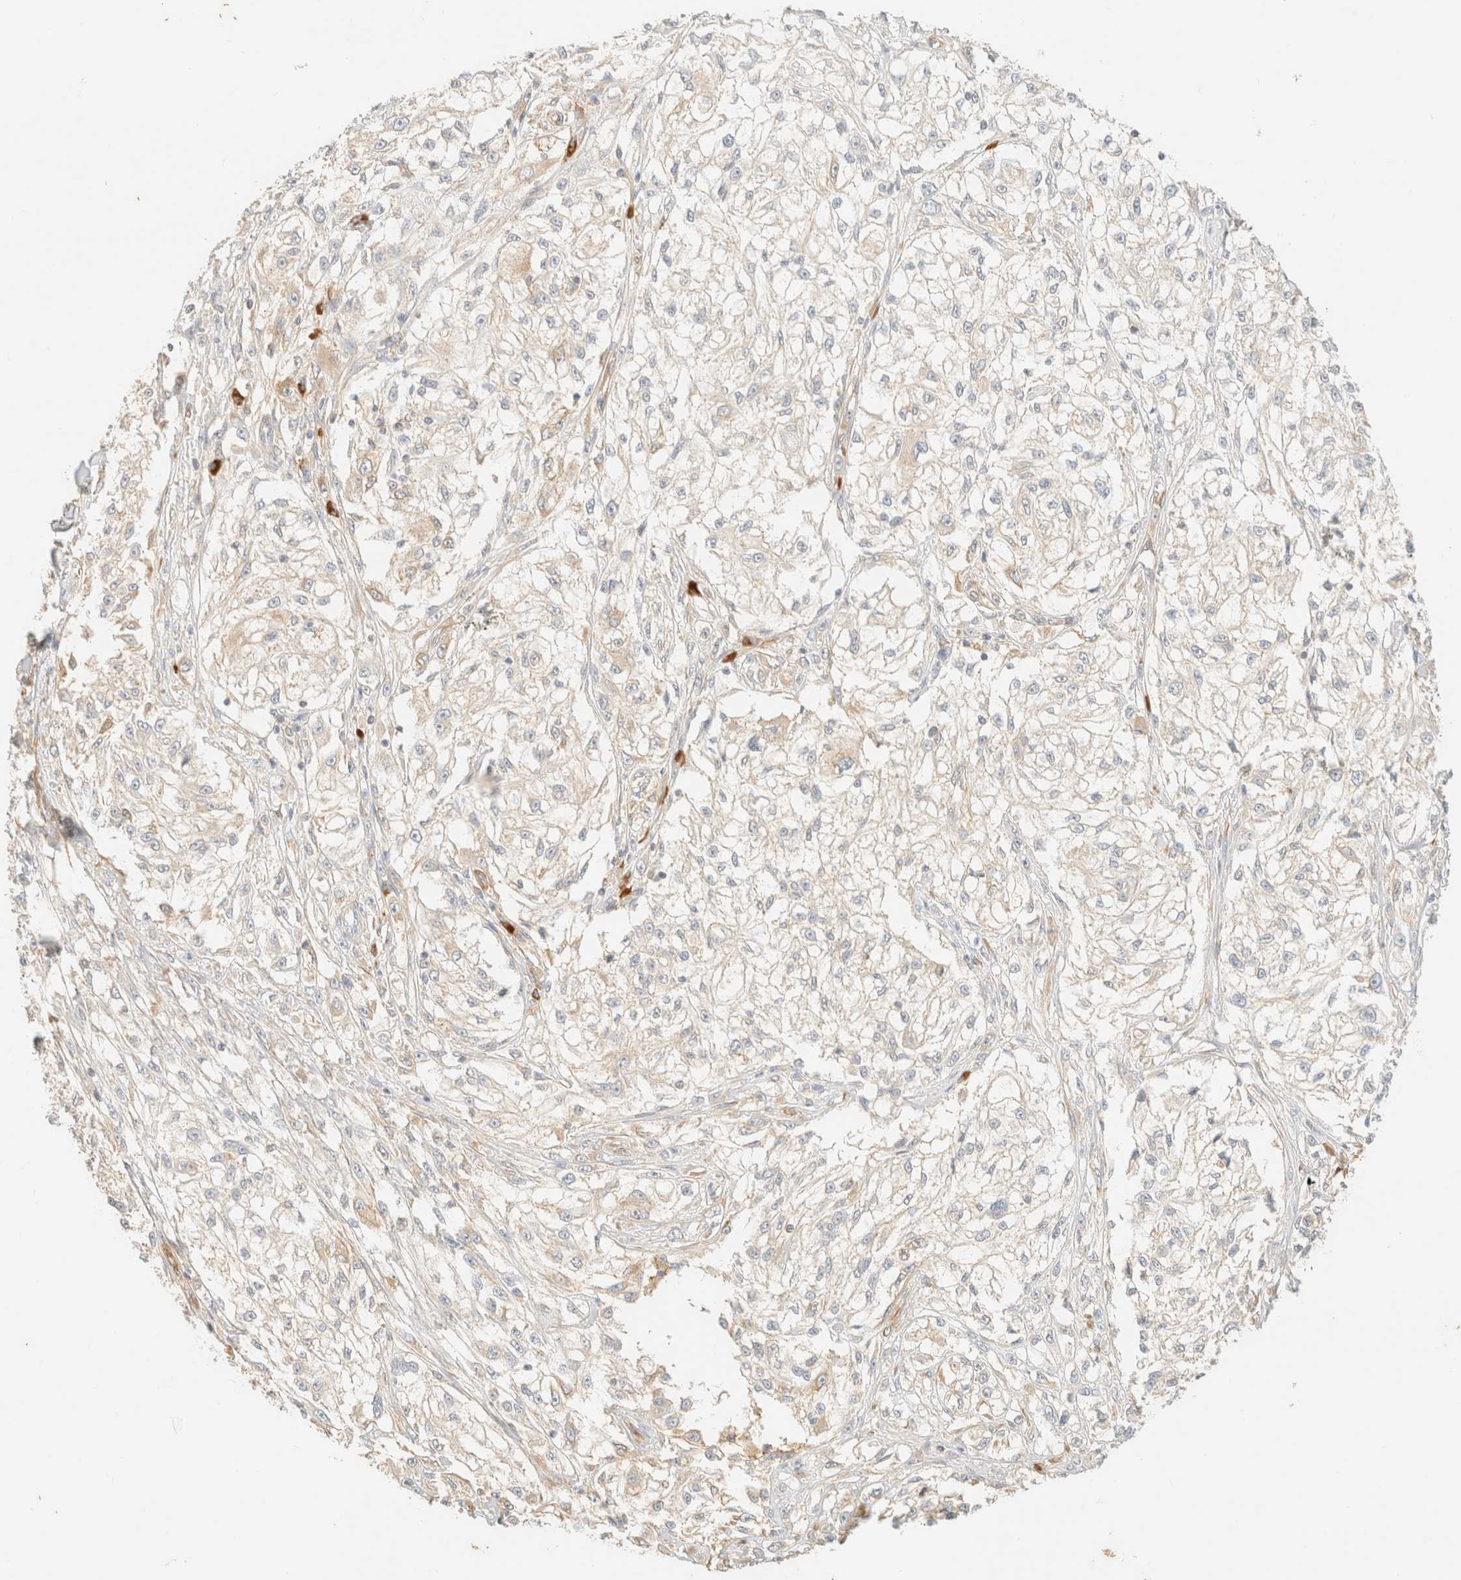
{"staining": {"intensity": "negative", "quantity": "none", "location": "none"}, "tissue": "melanoma", "cell_type": "Tumor cells", "image_type": "cancer", "snomed": [{"axis": "morphology", "description": "Malignant melanoma, NOS"}, {"axis": "topography", "description": "Skin of head"}], "caption": "Immunohistochemistry histopathology image of human malignant melanoma stained for a protein (brown), which reveals no positivity in tumor cells.", "gene": "FHOD1", "patient": {"sex": "male", "age": 83}}